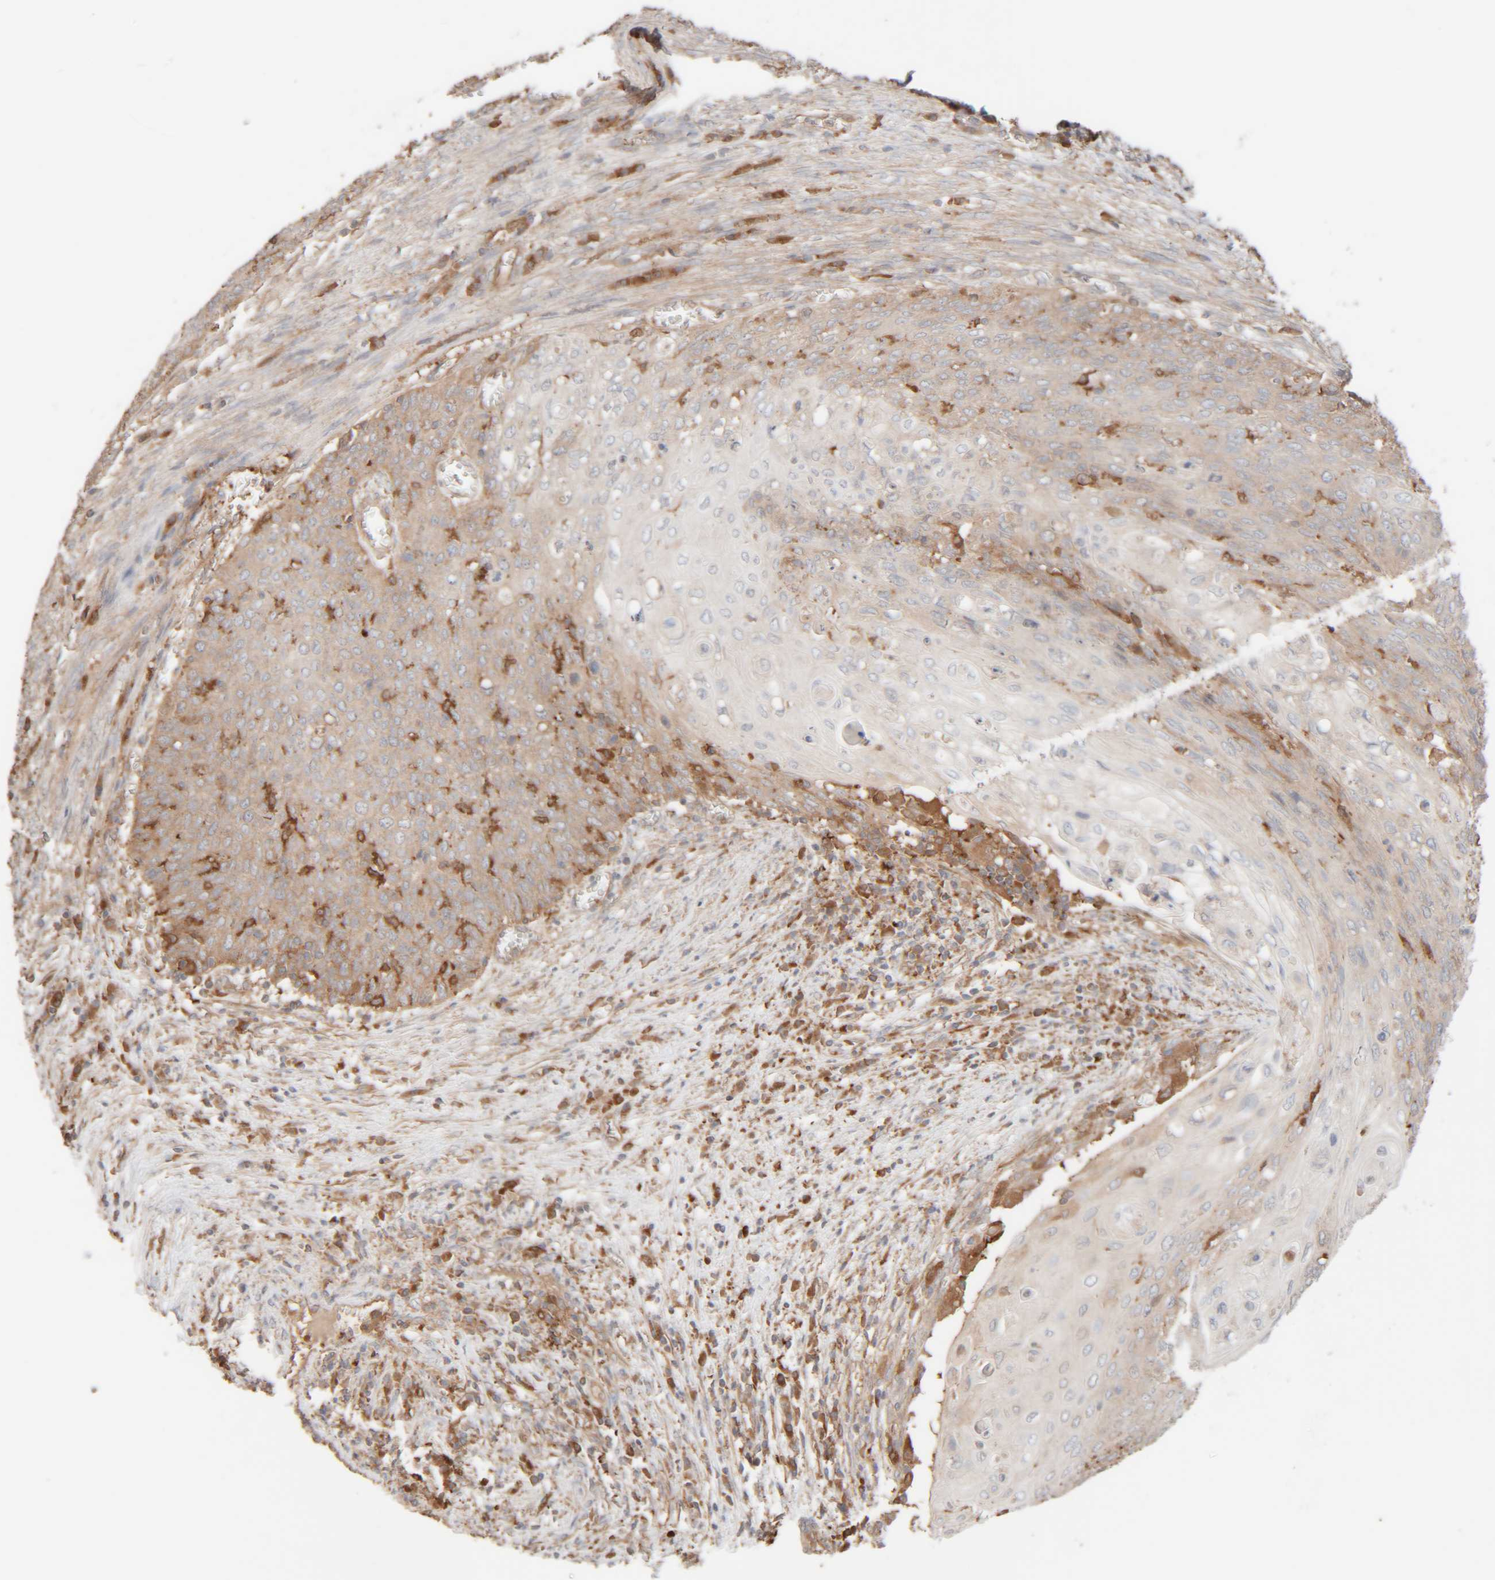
{"staining": {"intensity": "weak", "quantity": "<25%", "location": "cytoplasmic/membranous"}, "tissue": "cervical cancer", "cell_type": "Tumor cells", "image_type": "cancer", "snomed": [{"axis": "morphology", "description": "Squamous cell carcinoma, NOS"}, {"axis": "topography", "description": "Cervix"}], "caption": "This is a photomicrograph of immunohistochemistry staining of squamous cell carcinoma (cervical), which shows no expression in tumor cells.", "gene": "TMEM192", "patient": {"sex": "female", "age": 39}}